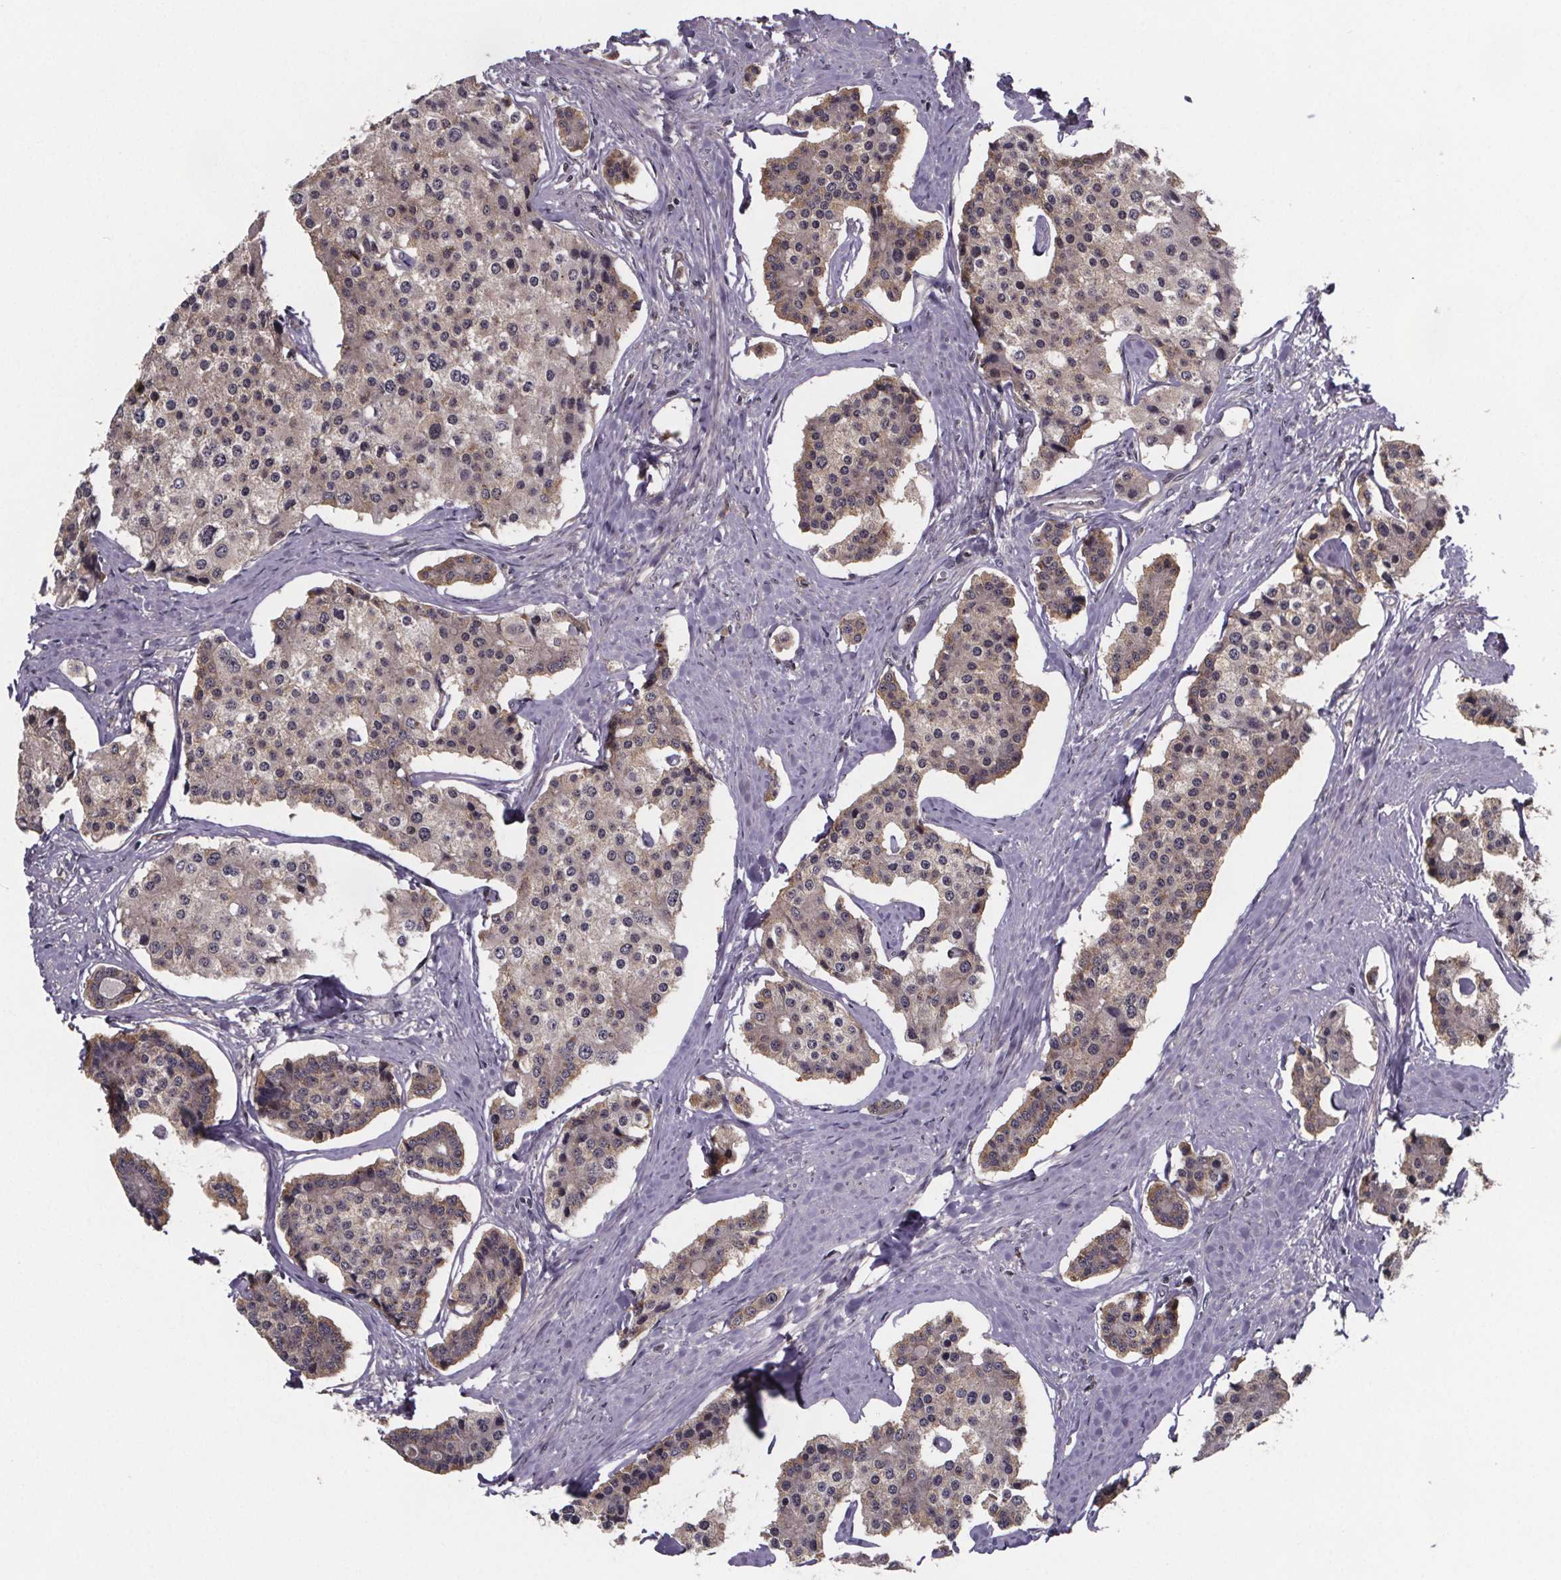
{"staining": {"intensity": "weak", "quantity": "25%-75%", "location": "cytoplasmic/membranous"}, "tissue": "carcinoid", "cell_type": "Tumor cells", "image_type": "cancer", "snomed": [{"axis": "morphology", "description": "Carcinoid, malignant, NOS"}, {"axis": "topography", "description": "Small intestine"}], "caption": "High-magnification brightfield microscopy of carcinoid stained with DAB (brown) and counterstained with hematoxylin (blue). tumor cells exhibit weak cytoplasmic/membranous expression is seen in approximately25%-75% of cells. (IHC, brightfield microscopy, high magnification).", "gene": "FN3KRP", "patient": {"sex": "female", "age": 65}}